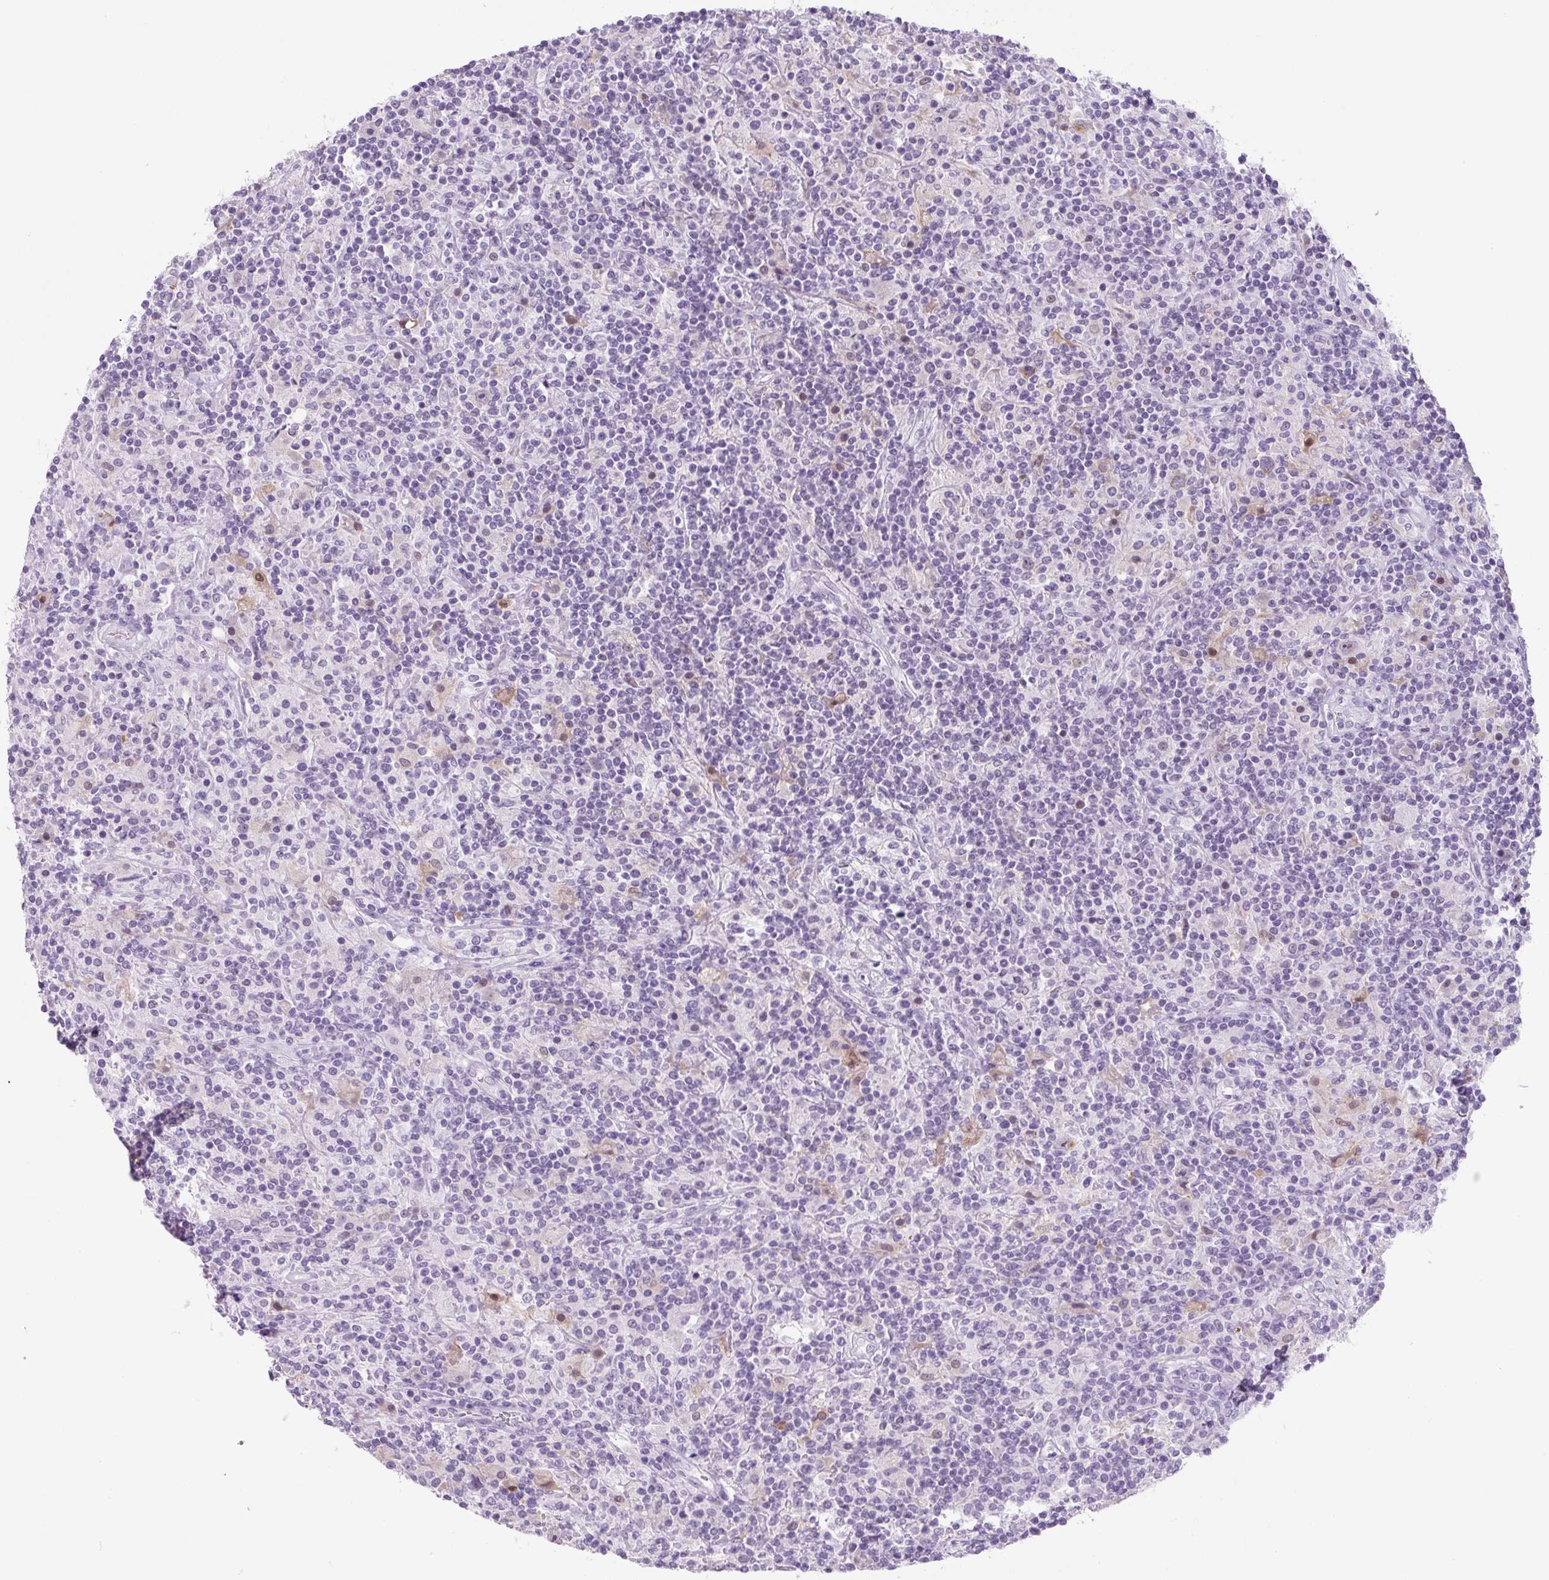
{"staining": {"intensity": "negative", "quantity": "none", "location": "none"}, "tissue": "lymphoma", "cell_type": "Tumor cells", "image_type": "cancer", "snomed": [{"axis": "morphology", "description": "Hodgkin's disease, NOS"}, {"axis": "topography", "description": "Lymph node"}], "caption": "A high-resolution image shows immunohistochemistry (IHC) staining of Hodgkin's disease, which displays no significant positivity in tumor cells. (DAB immunohistochemistry (IHC), high magnification).", "gene": "TNFRSF8", "patient": {"sex": "male", "age": 70}}